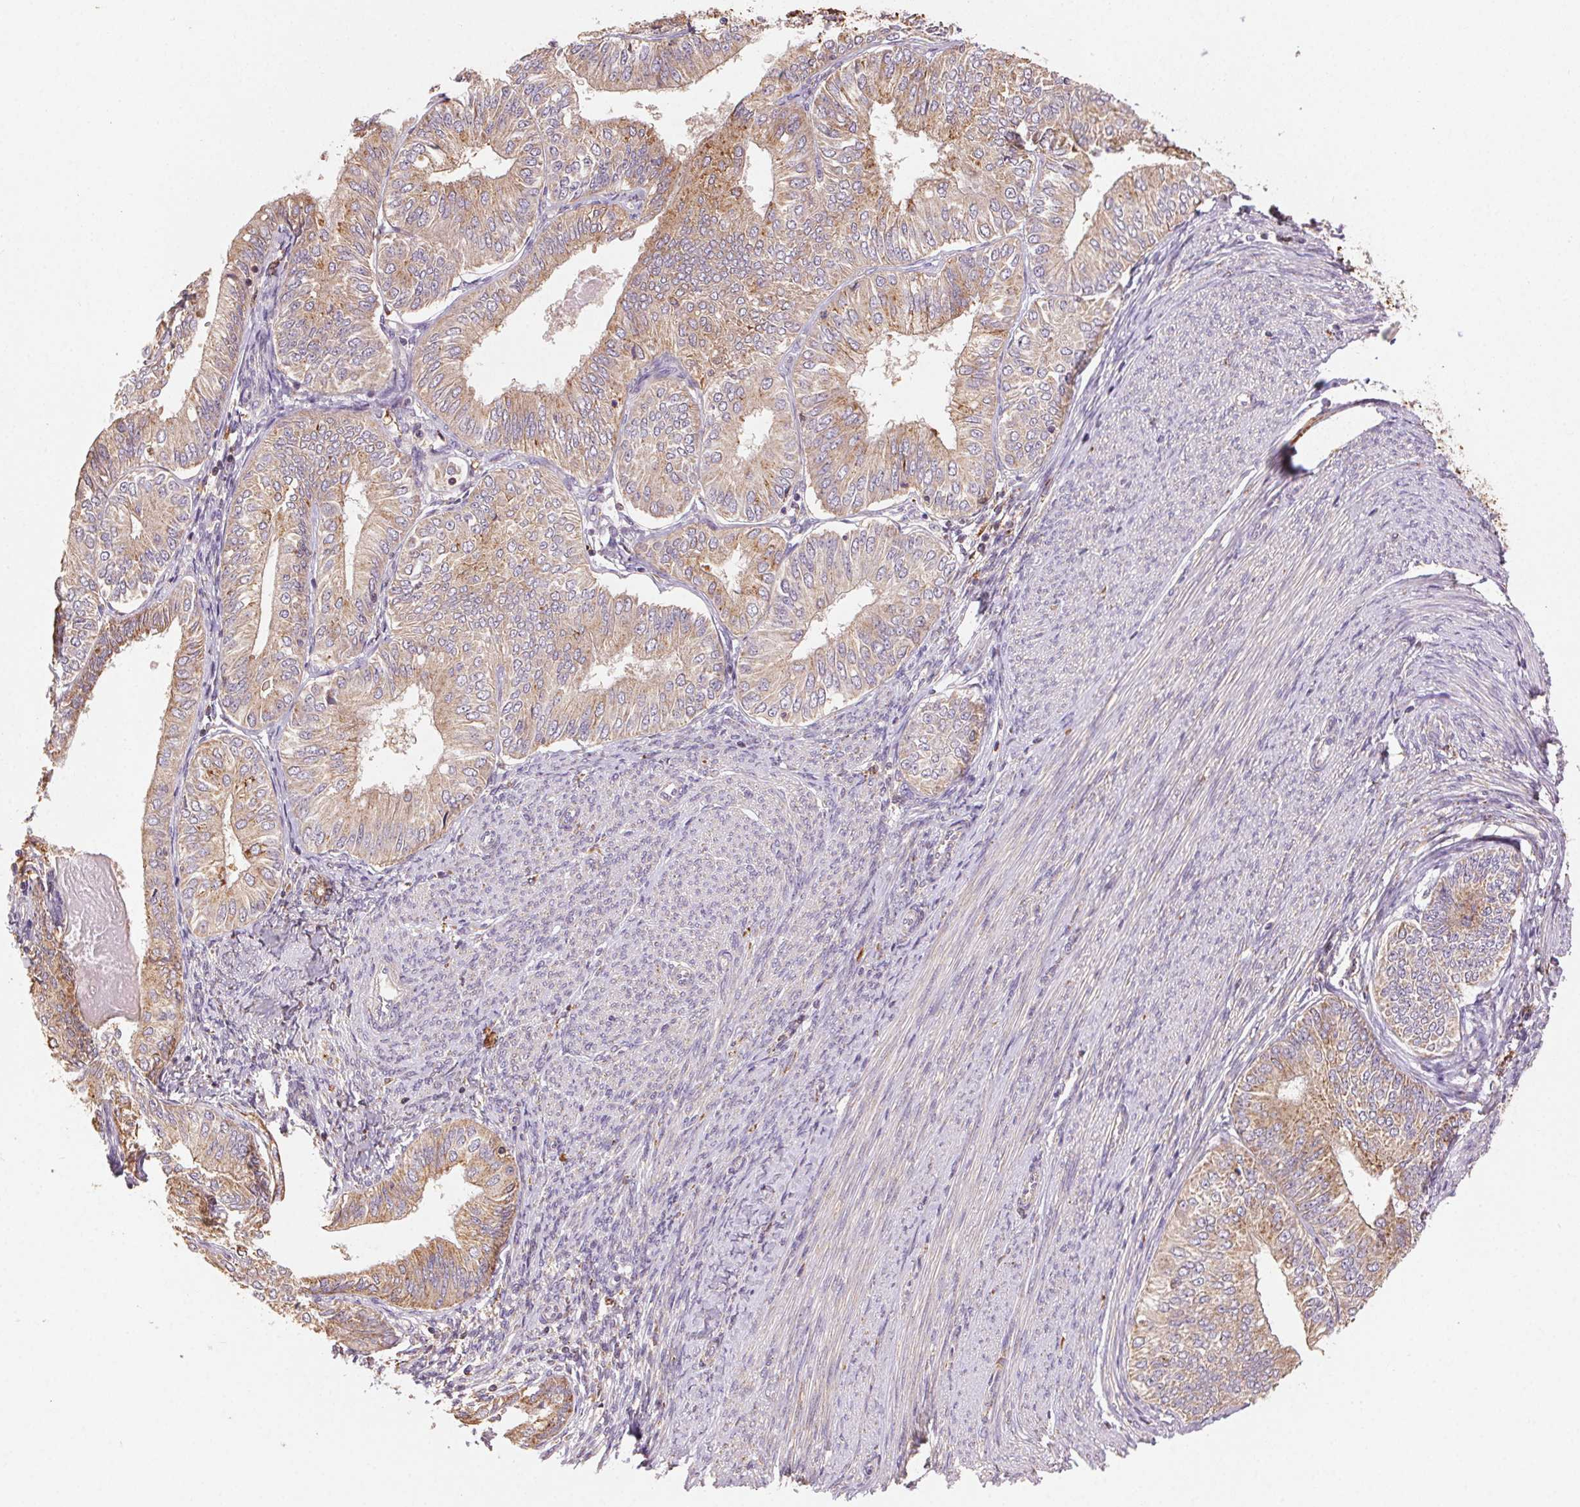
{"staining": {"intensity": "weak", "quantity": ">75%", "location": "cytoplasmic/membranous"}, "tissue": "endometrial cancer", "cell_type": "Tumor cells", "image_type": "cancer", "snomed": [{"axis": "morphology", "description": "Adenocarcinoma, NOS"}, {"axis": "topography", "description": "Endometrium"}], "caption": "Immunohistochemical staining of human endometrial cancer reveals low levels of weak cytoplasmic/membranous protein expression in approximately >75% of tumor cells.", "gene": "FNBP1L", "patient": {"sex": "female", "age": 58}}